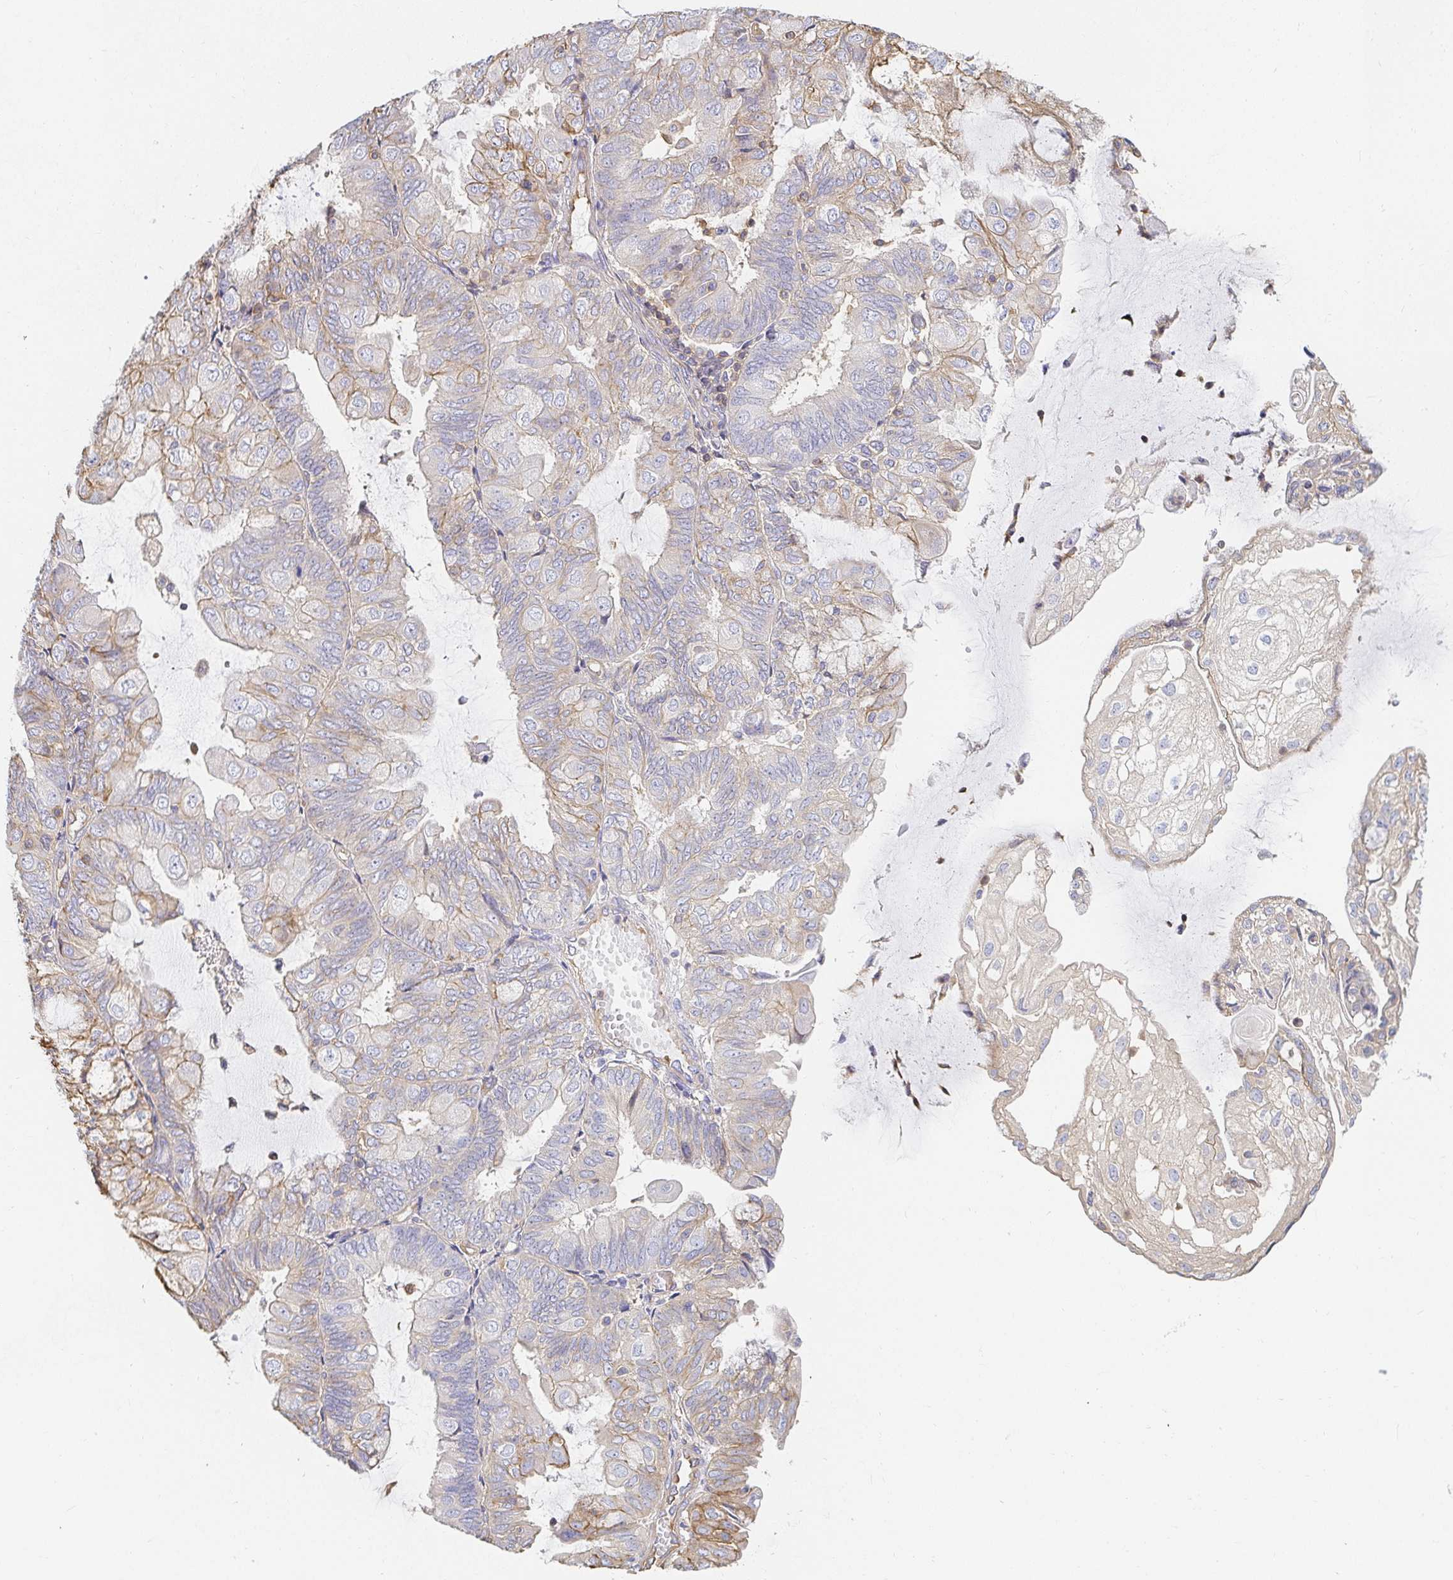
{"staining": {"intensity": "weak", "quantity": "<25%", "location": "cytoplasmic/membranous"}, "tissue": "endometrial cancer", "cell_type": "Tumor cells", "image_type": "cancer", "snomed": [{"axis": "morphology", "description": "Adenocarcinoma, NOS"}, {"axis": "topography", "description": "Endometrium"}], "caption": "Image shows no protein expression in tumor cells of endometrial adenocarcinoma tissue. Nuclei are stained in blue.", "gene": "TSPAN19", "patient": {"sex": "female", "age": 81}}